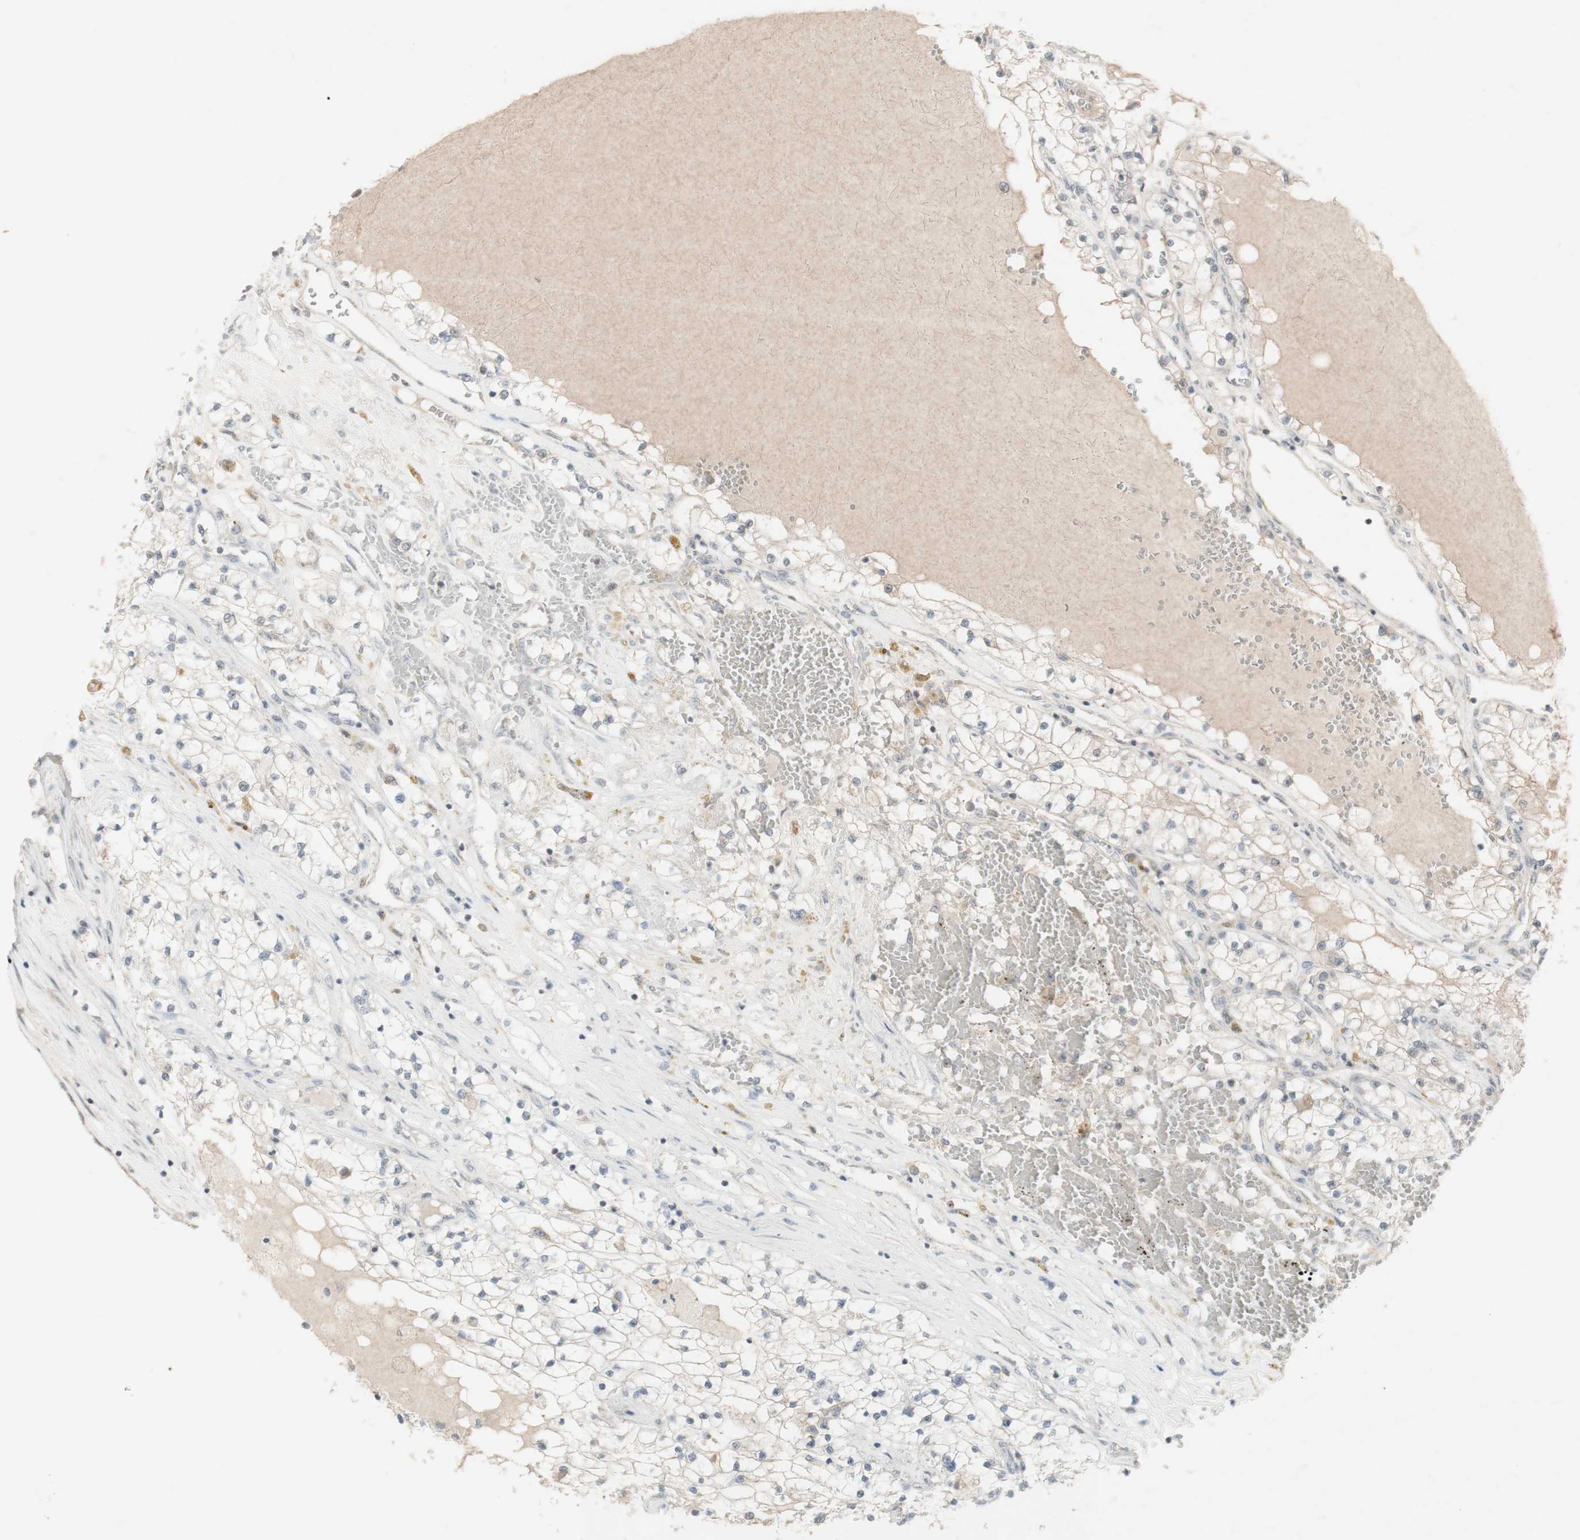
{"staining": {"intensity": "negative", "quantity": "none", "location": "none"}, "tissue": "renal cancer", "cell_type": "Tumor cells", "image_type": "cancer", "snomed": [{"axis": "morphology", "description": "Adenocarcinoma, NOS"}, {"axis": "topography", "description": "Kidney"}], "caption": "The histopathology image displays no significant expression in tumor cells of renal cancer.", "gene": "C1orf116", "patient": {"sex": "male", "age": 68}}